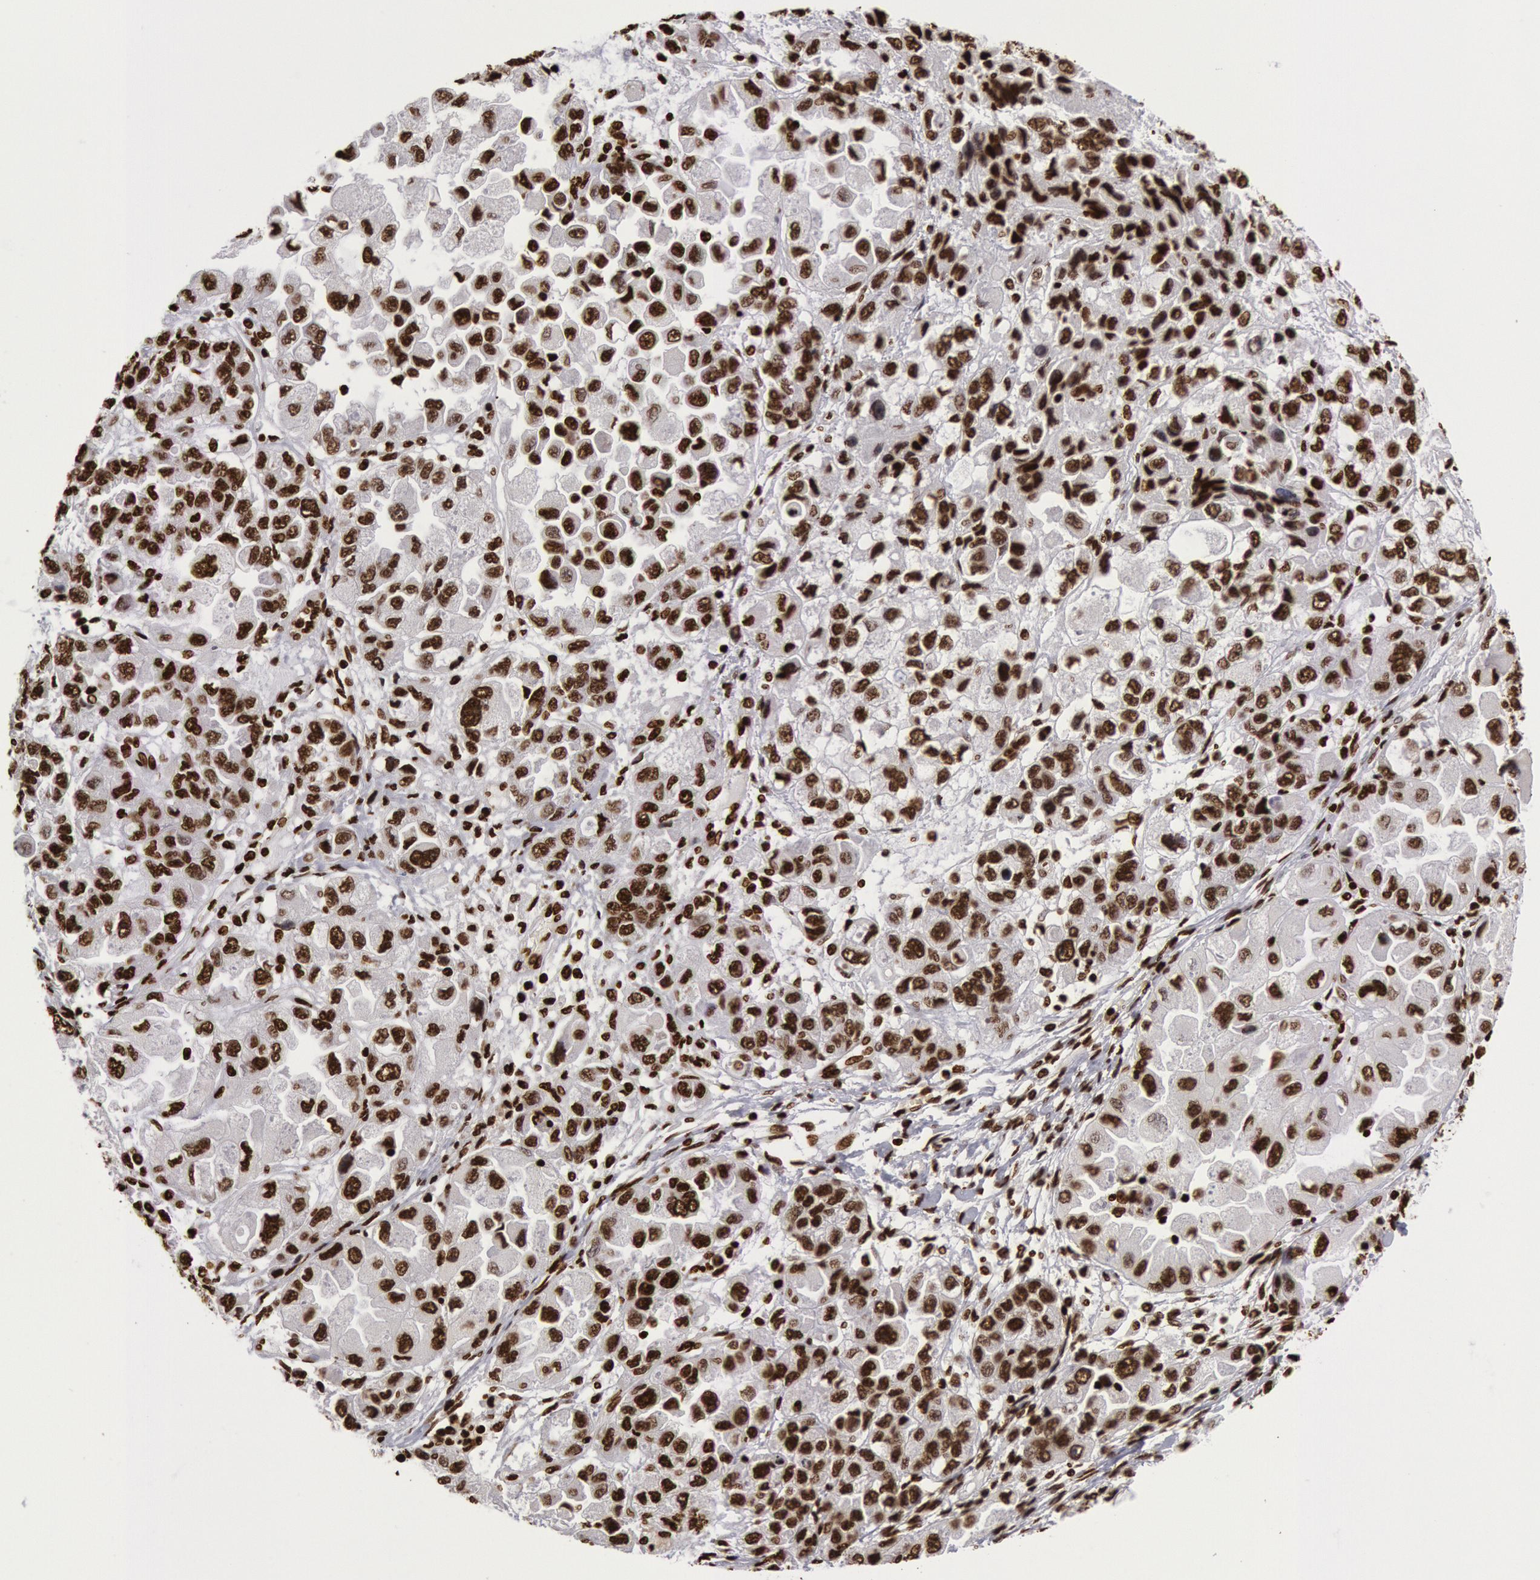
{"staining": {"intensity": "strong", "quantity": ">75%", "location": "nuclear"}, "tissue": "ovarian cancer", "cell_type": "Tumor cells", "image_type": "cancer", "snomed": [{"axis": "morphology", "description": "Cystadenocarcinoma, serous, NOS"}, {"axis": "topography", "description": "Ovary"}], "caption": "Tumor cells exhibit high levels of strong nuclear positivity in about >75% of cells in human serous cystadenocarcinoma (ovarian). (IHC, brightfield microscopy, high magnification).", "gene": "H3-4", "patient": {"sex": "female", "age": 84}}